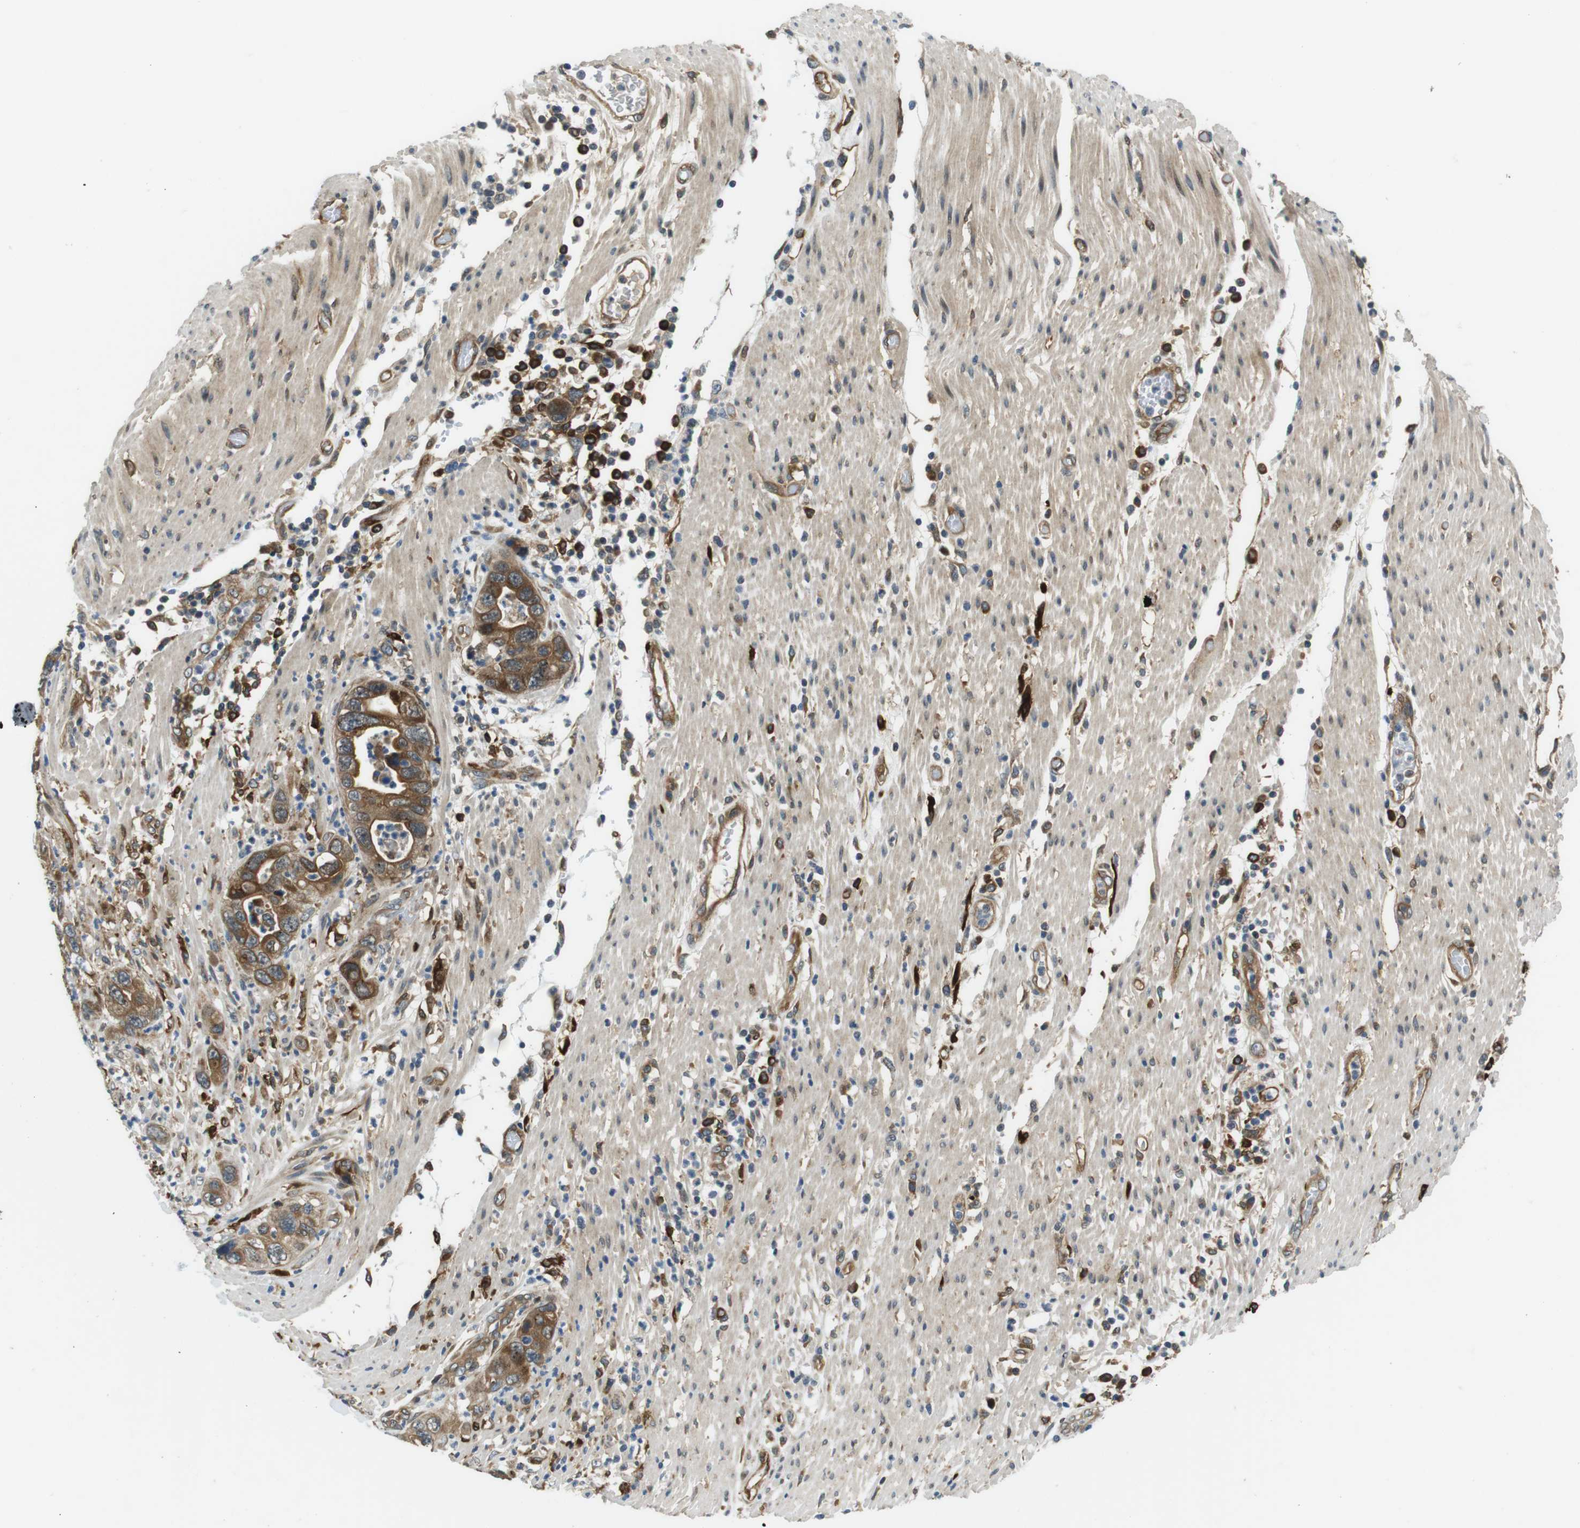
{"staining": {"intensity": "moderate", "quantity": ">75%", "location": "cytoplasmic/membranous"}, "tissue": "pancreatic cancer", "cell_type": "Tumor cells", "image_type": "cancer", "snomed": [{"axis": "morphology", "description": "Adenocarcinoma, NOS"}, {"axis": "topography", "description": "Pancreas"}], "caption": "This micrograph demonstrates immunohistochemistry staining of pancreatic adenocarcinoma, with medium moderate cytoplasmic/membranous positivity in about >75% of tumor cells.", "gene": "PALD1", "patient": {"sex": "female", "age": 71}}